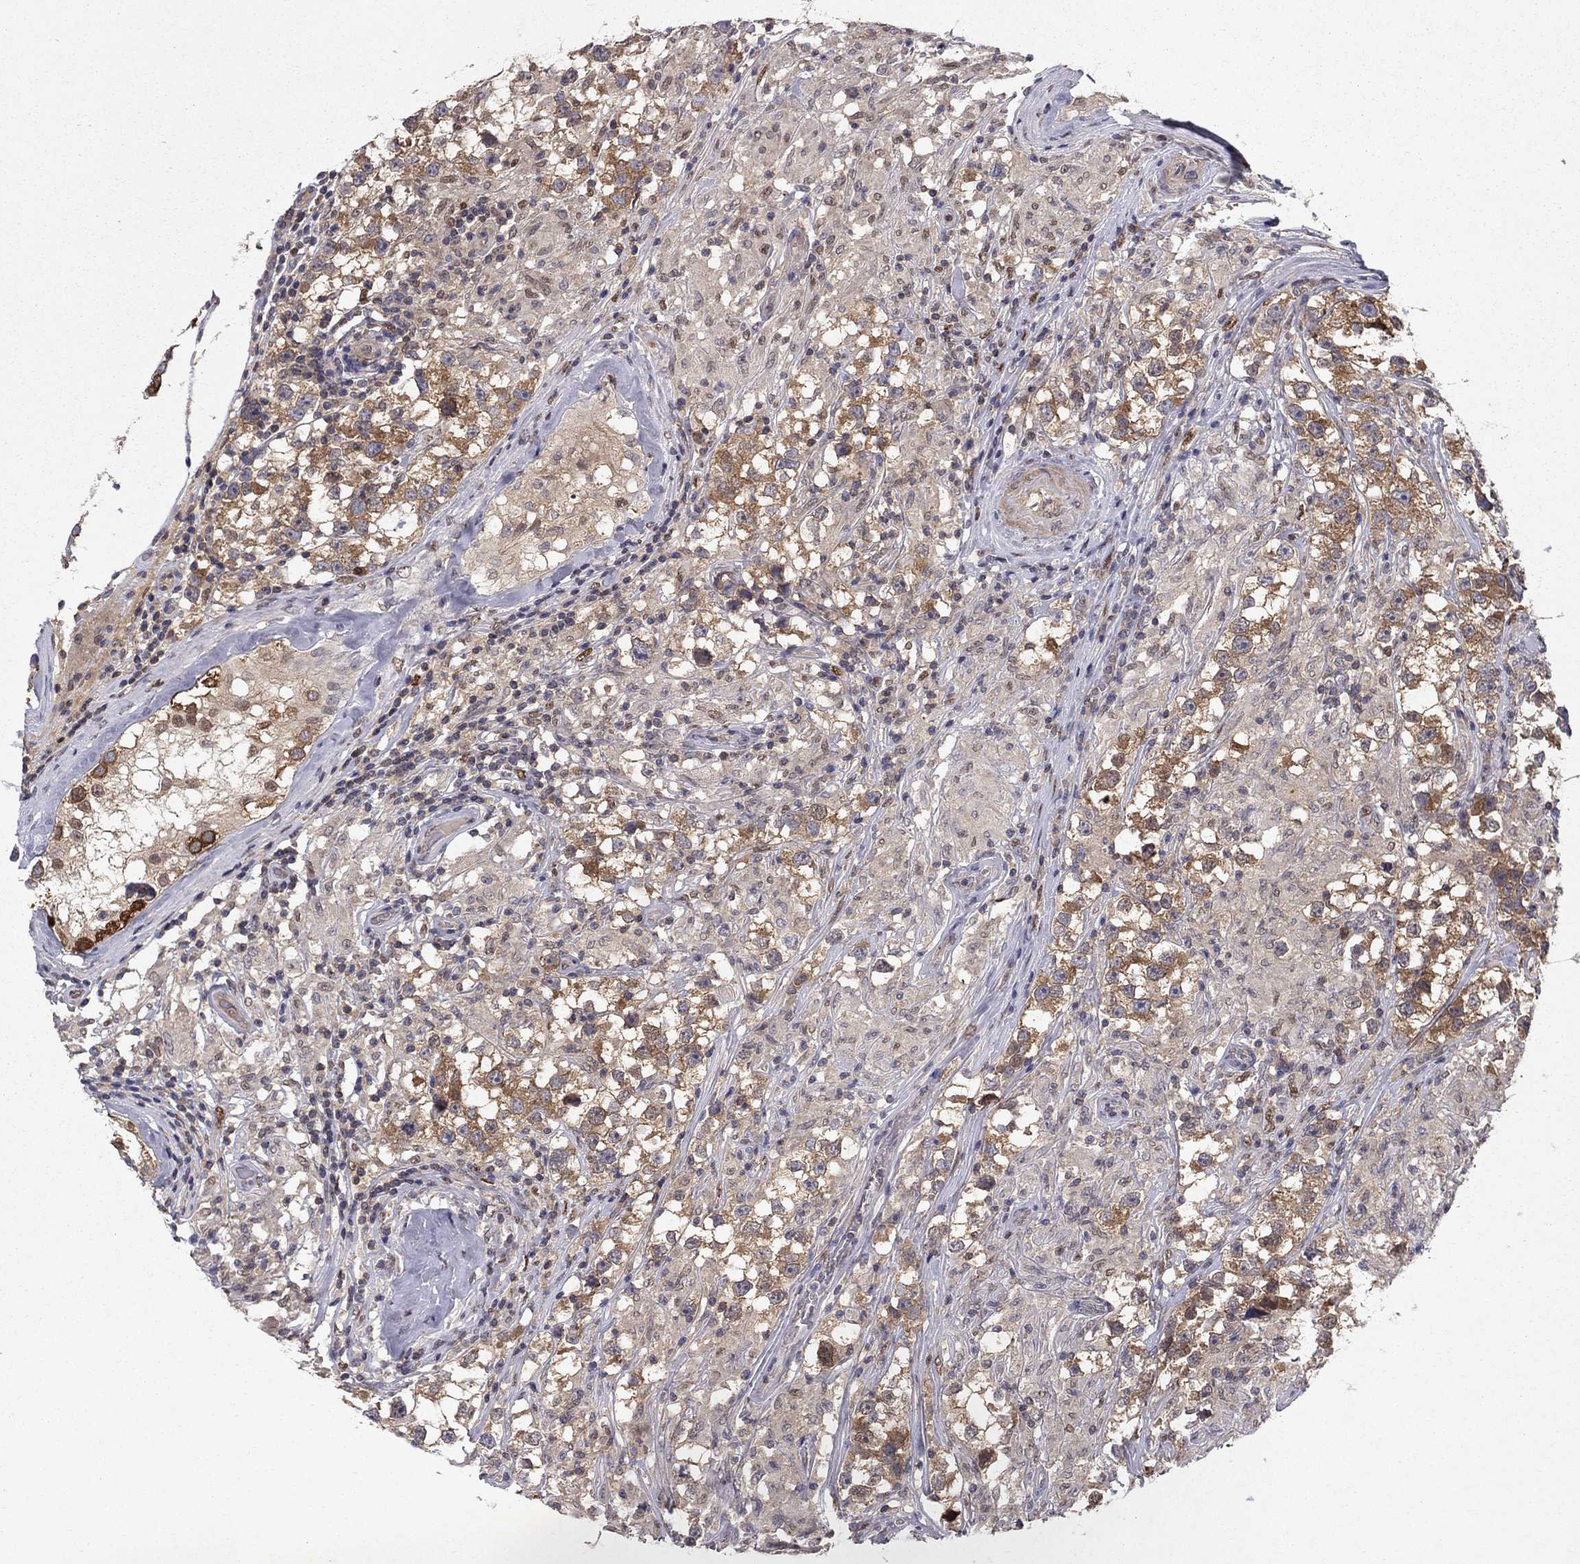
{"staining": {"intensity": "strong", "quantity": "<25%", "location": "cytoplasmic/membranous"}, "tissue": "testis cancer", "cell_type": "Tumor cells", "image_type": "cancer", "snomed": [{"axis": "morphology", "description": "Seminoma, NOS"}, {"axis": "topography", "description": "Testis"}], "caption": "This photomicrograph displays immunohistochemistry staining of human testis seminoma, with medium strong cytoplasmic/membranous staining in about <25% of tumor cells.", "gene": "CRTC1", "patient": {"sex": "male", "age": 46}}